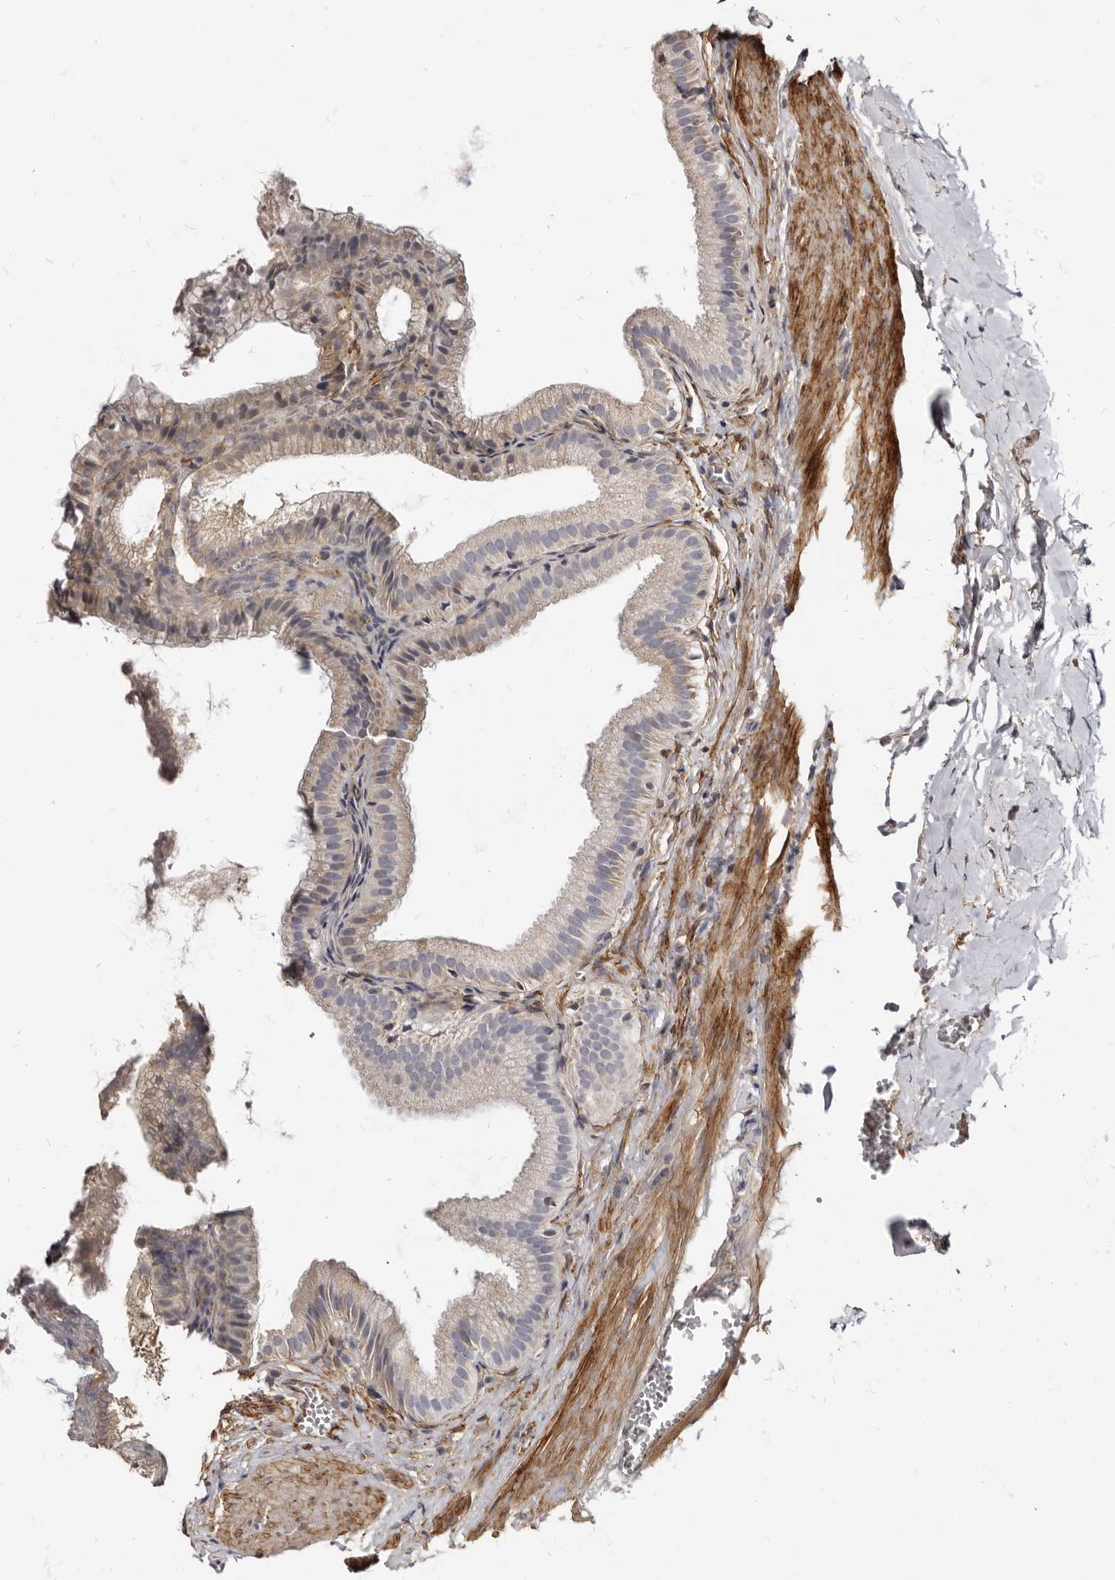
{"staining": {"intensity": "weak", "quantity": "<25%", "location": "cytoplasmic/membranous"}, "tissue": "gallbladder", "cell_type": "Glandular cells", "image_type": "normal", "snomed": [{"axis": "morphology", "description": "Normal tissue, NOS"}, {"axis": "topography", "description": "Gallbladder"}], "caption": "Human gallbladder stained for a protein using immunohistochemistry displays no positivity in glandular cells.", "gene": "MRGPRF", "patient": {"sex": "male", "age": 38}}